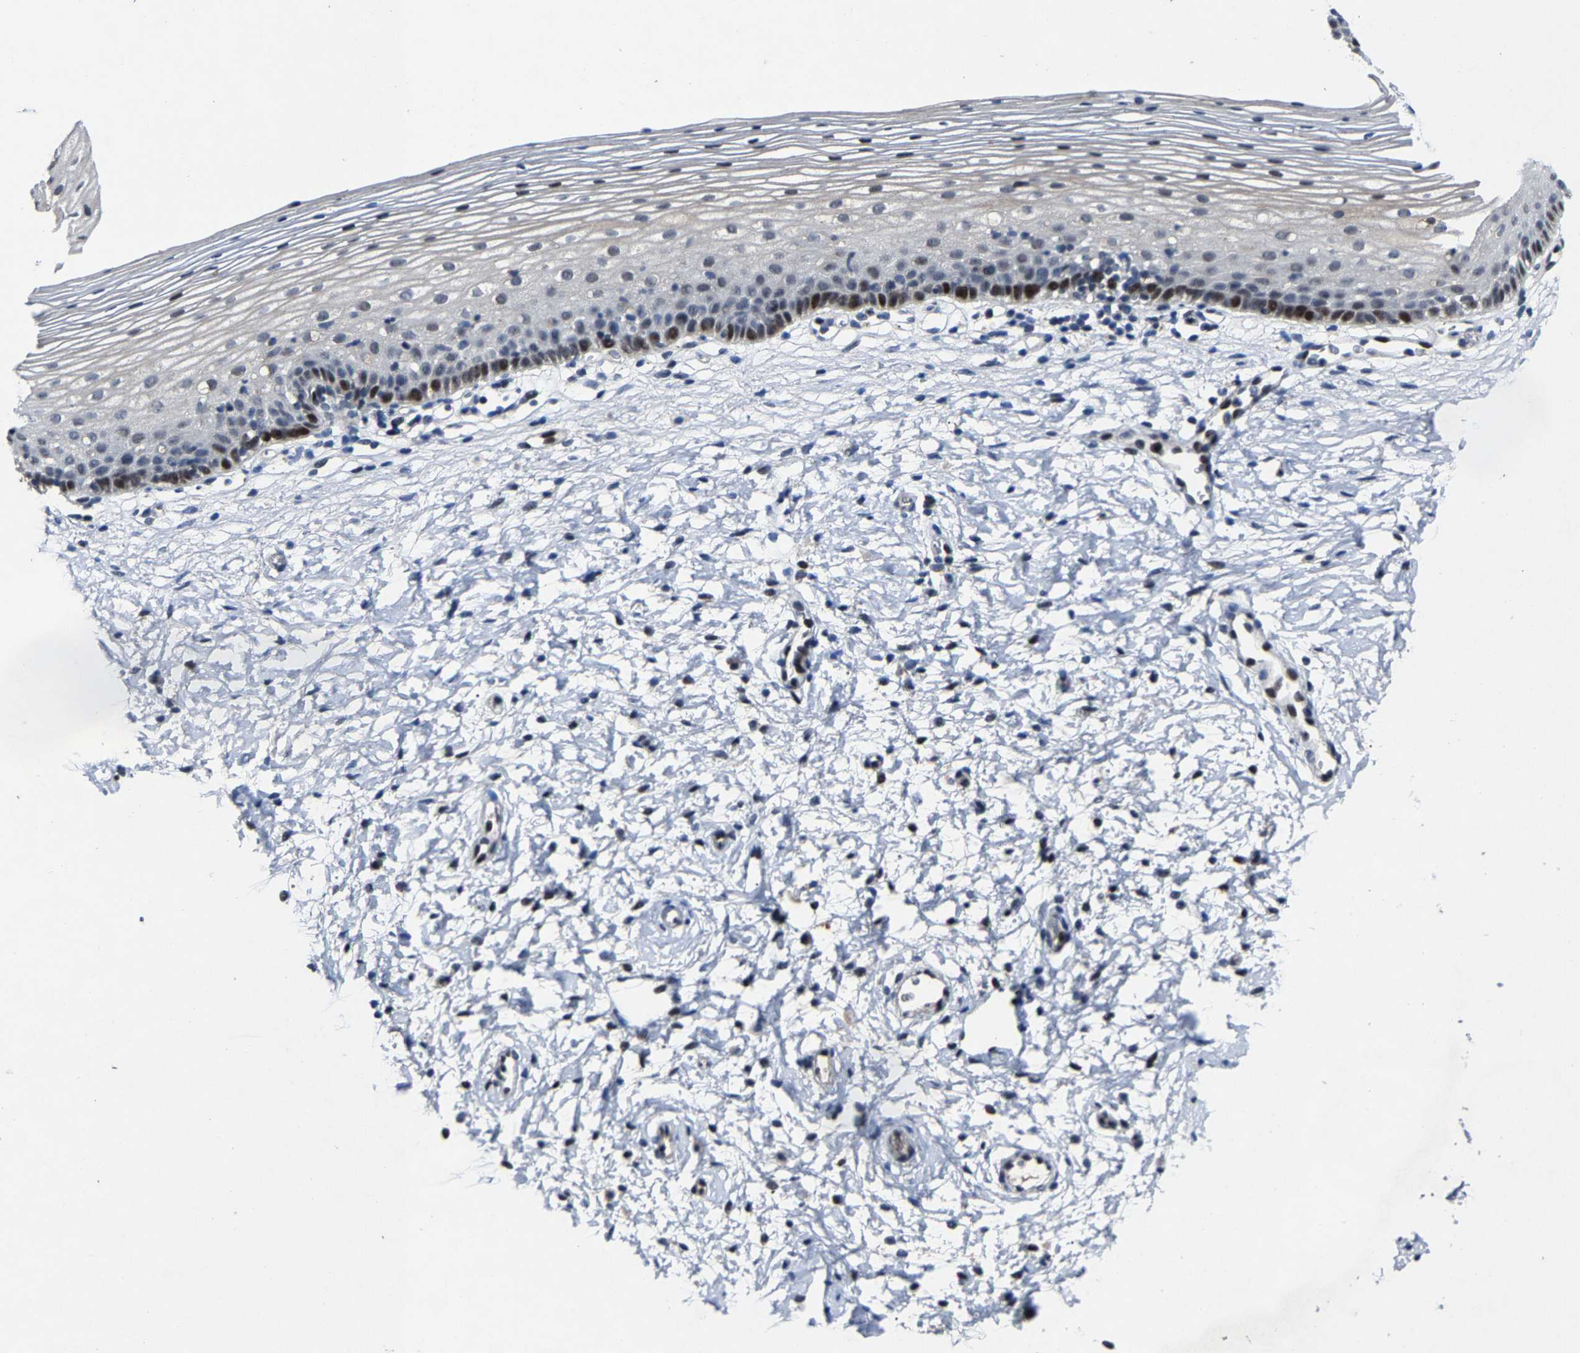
{"staining": {"intensity": "strong", "quantity": ">75%", "location": "nuclear"}, "tissue": "cervix", "cell_type": "Glandular cells", "image_type": "normal", "snomed": [{"axis": "morphology", "description": "Normal tissue, NOS"}, {"axis": "topography", "description": "Cervix"}], "caption": "A brown stain highlights strong nuclear positivity of a protein in glandular cells of unremarkable human cervix.", "gene": "LSM8", "patient": {"sex": "female", "age": 72}}